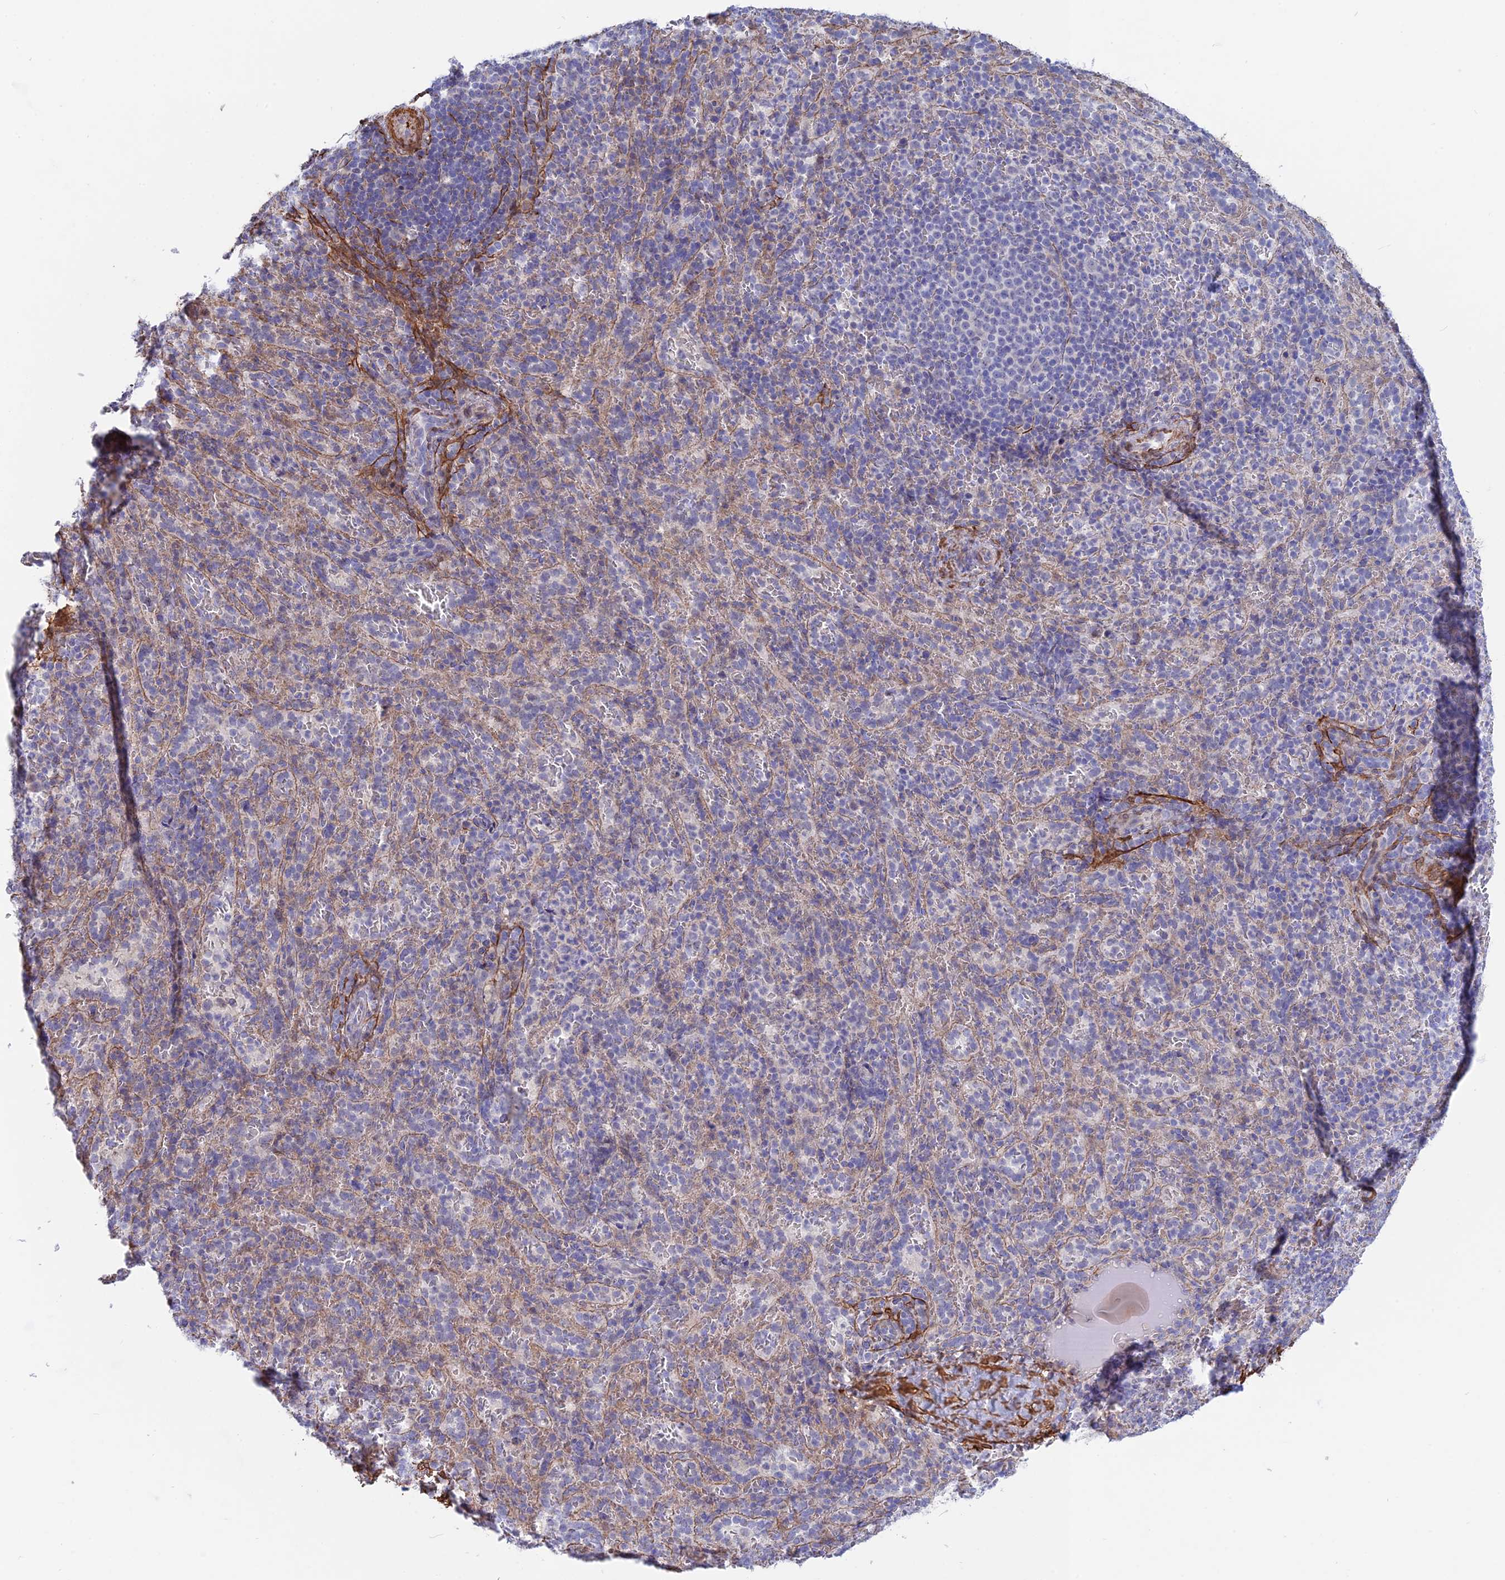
{"staining": {"intensity": "negative", "quantity": "none", "location": "none"}, "tissue": "spleen", "cell_type": "Cells in red pulp", "image_type": "normal", "snomed": [{"axis": "morphology", "description": "Normal tissue, NOS"}, {"axis": "topography", "description": "Spleen"}], "caption": "The photomicrograph demonstrates no significant positivity in cells in red pulp of spleen. (Brightfield microscopy of DAB IHC at high magnification).", "gene": "CCDC154", "patient": {"sex": "female", "age": 21}}